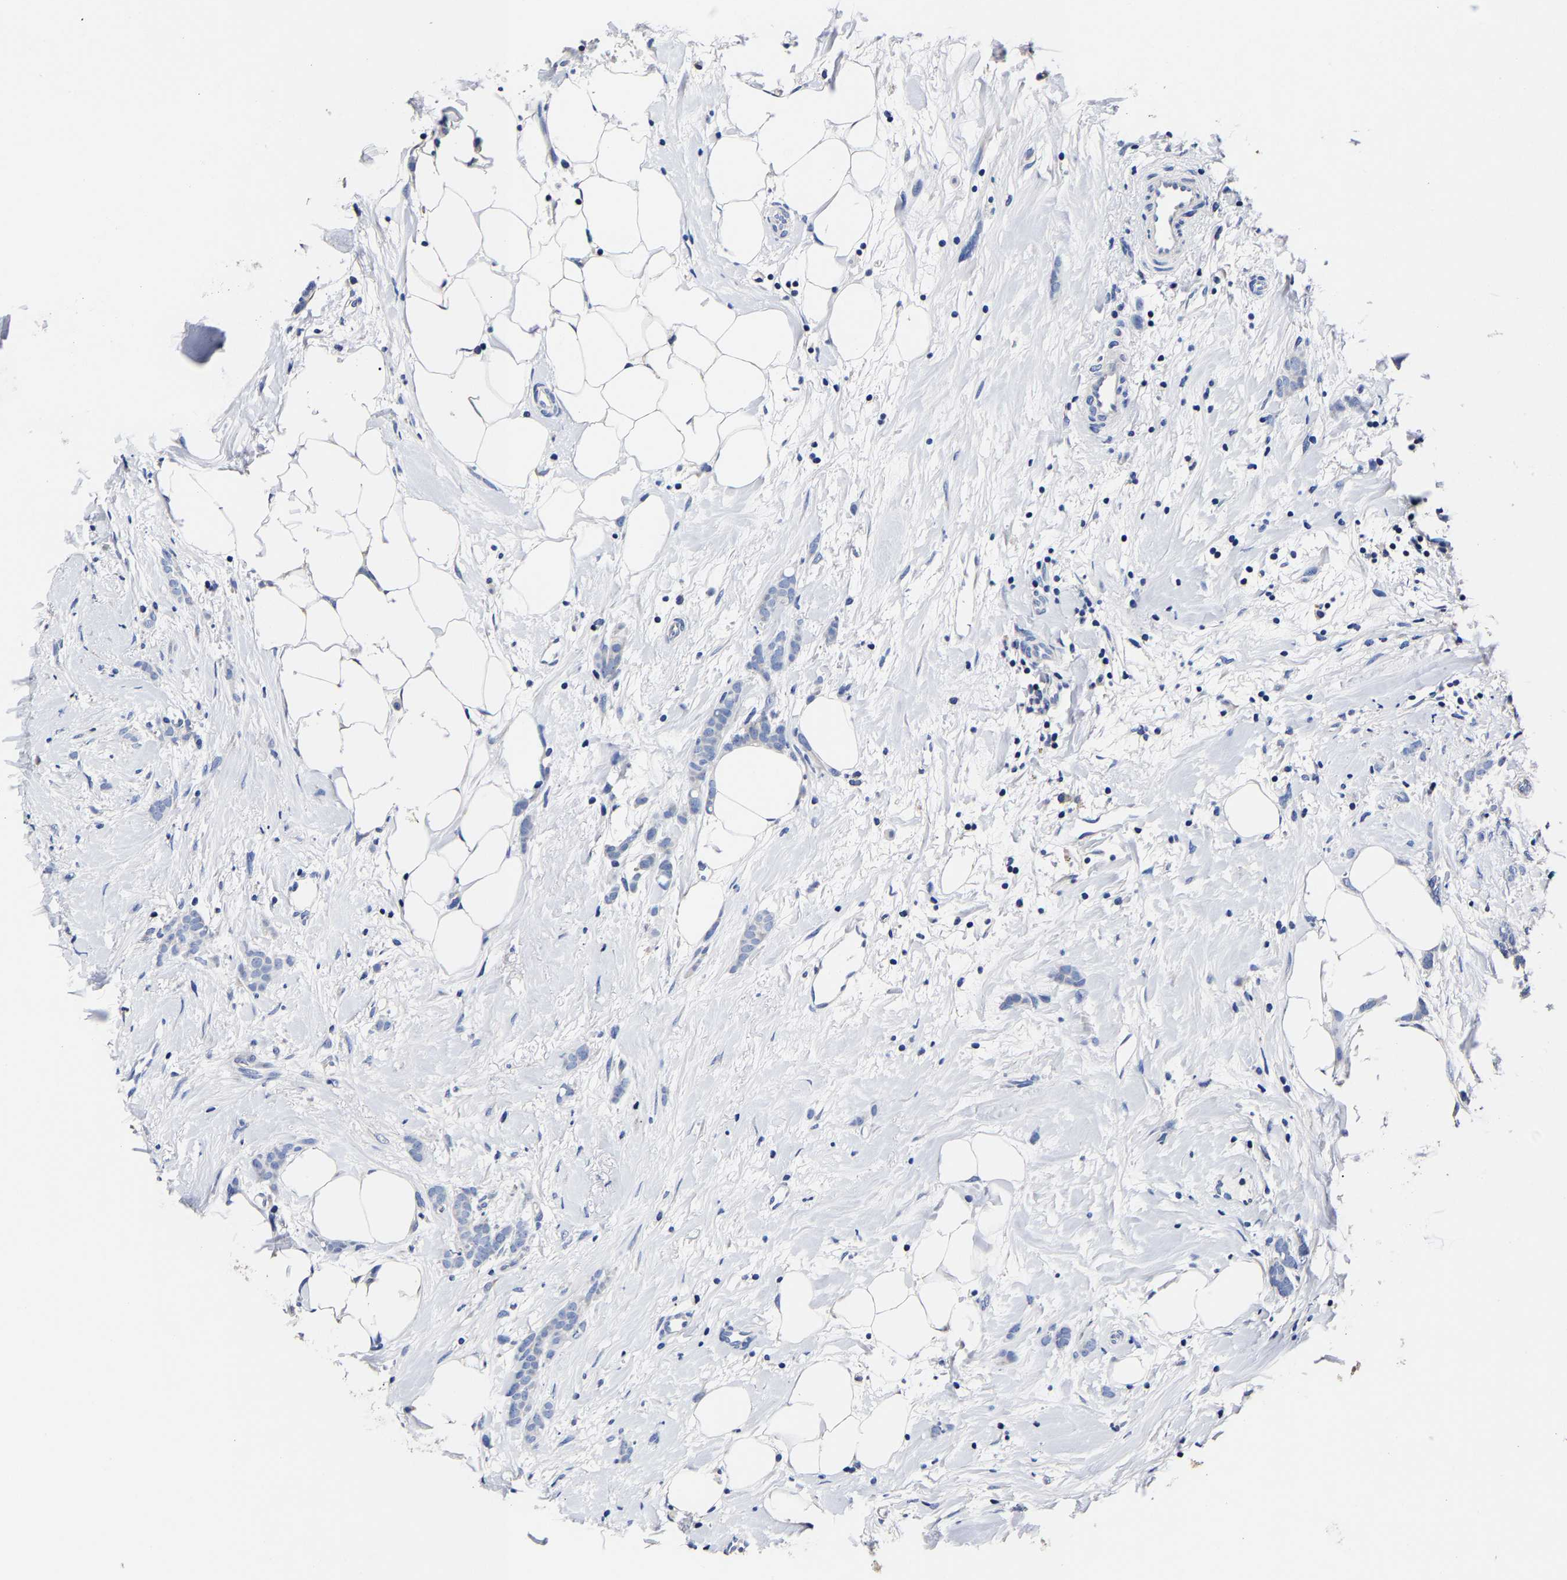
{"staining": {"intensity": "negative", "quantity": "none", "location": "none"}, "tissue": "breast cancer", "cell_type": "Tumor cells", "image_type": "cancer", "snomed": [{"axis": "morphology", "description": "Lobular carcinoma, in situ"}, {"axis": "morphology", "description": "Lobular carcinoma"}, {"axis": "topography", "description": "Breast"}], "caption": "High power microscopy image of an IHC photomicrograph of breast cancer (lobular carcinoma in situ), revealing no significant staining in tumor cells.", "gene": "AKAP4", "patient": {"sex": "female", "age": 41}}